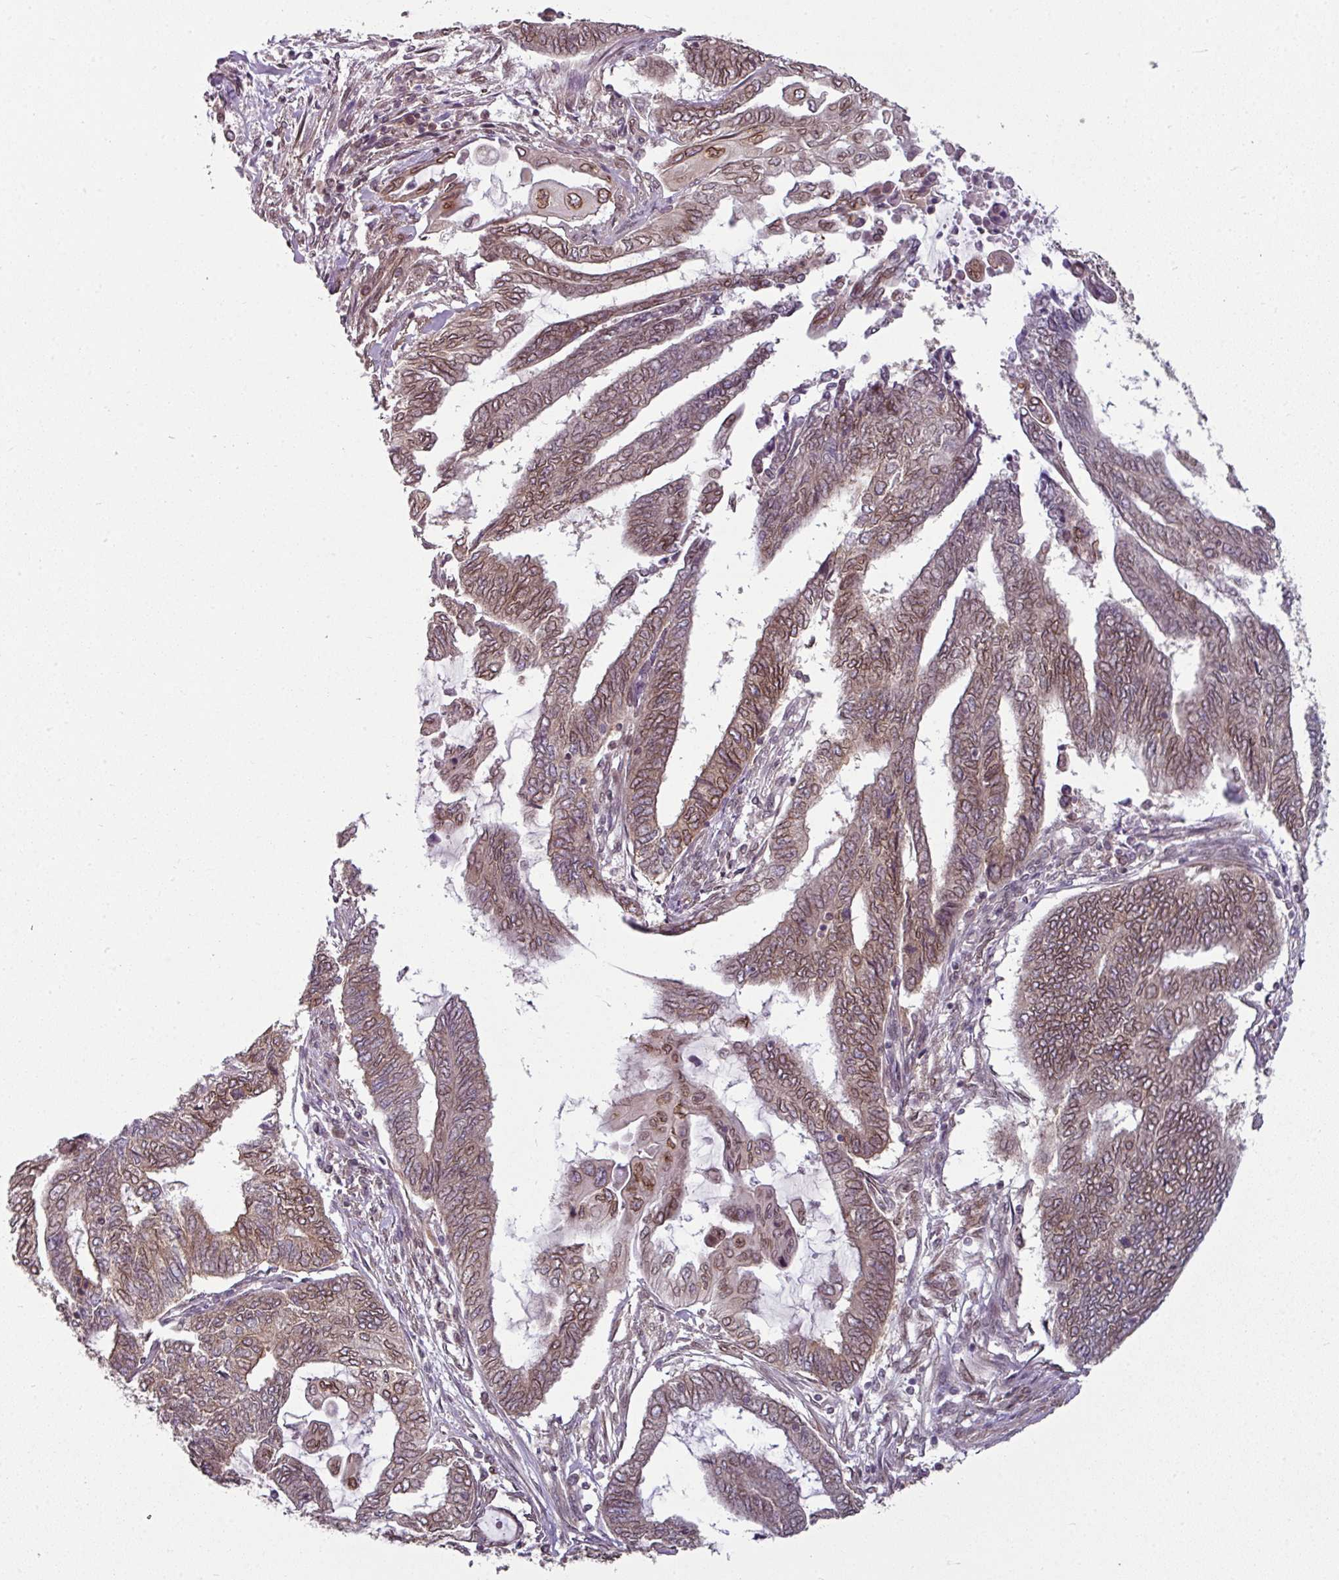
{"staining": {"intensity": "moderate", "quantity": ">75%", "location": "cytoplasmic/membranous,nuclear"}, "tissue": "endometrial cancer", "cell_type": "Tumor cells", "image_type": "cancer", "snomed": [{"axis": "morphology", "description": "Adenocarcinoma, NOS"}, {"axis": "topography", "description": "Uterus"}, {"axis": "topography", "description": "Endometrium"}], "caption": "Moderate cytoplasmic/membranous and nuclear staining is seen in approximately >75% of tumor cells in endometrial cancer (adenocarcinoma).", "gene": "RANGAP1", "patient": {"sex": "female", "age": 70}}